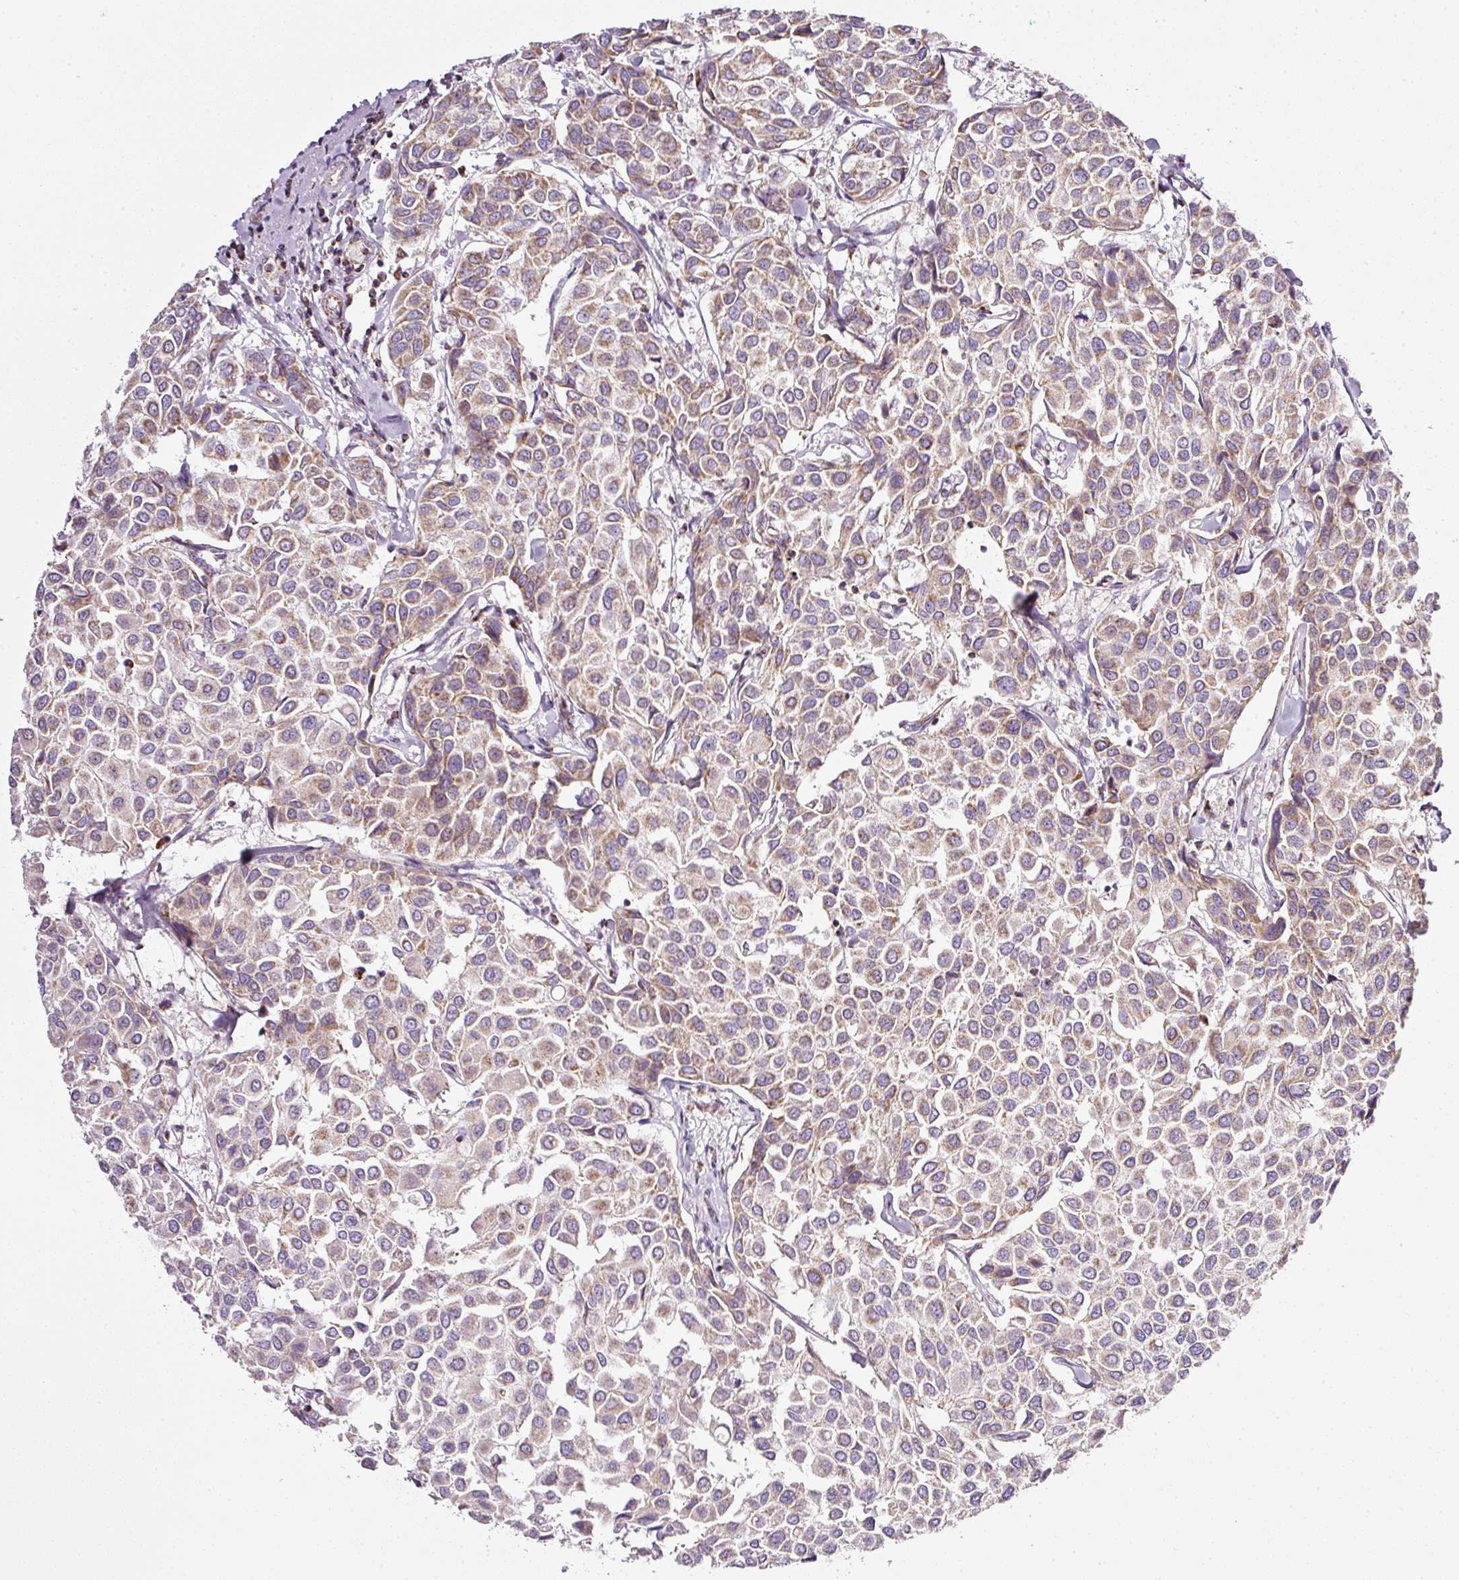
{"staining": {"intensity": "moderate", "quantity": "25%-75%", "location": "cytoplasmic/membranous"}, "tissue": "breast cancer", "cell_type": "Tumor cells", "image_type": "cancer", "snomed": [{"axis": "morphology", "description": "Duct carcinoma"}, {"axis": "topography", "description": "Breast"}], "caption": "Immunohistochemical staining of breast intraductal carcinoma displays moderate cytoplasmic/membranous protein expression in approximately 25%-75% of tumor cells.", "gene": "SDHA", "patient": {"sex": "female", "age": 55}}